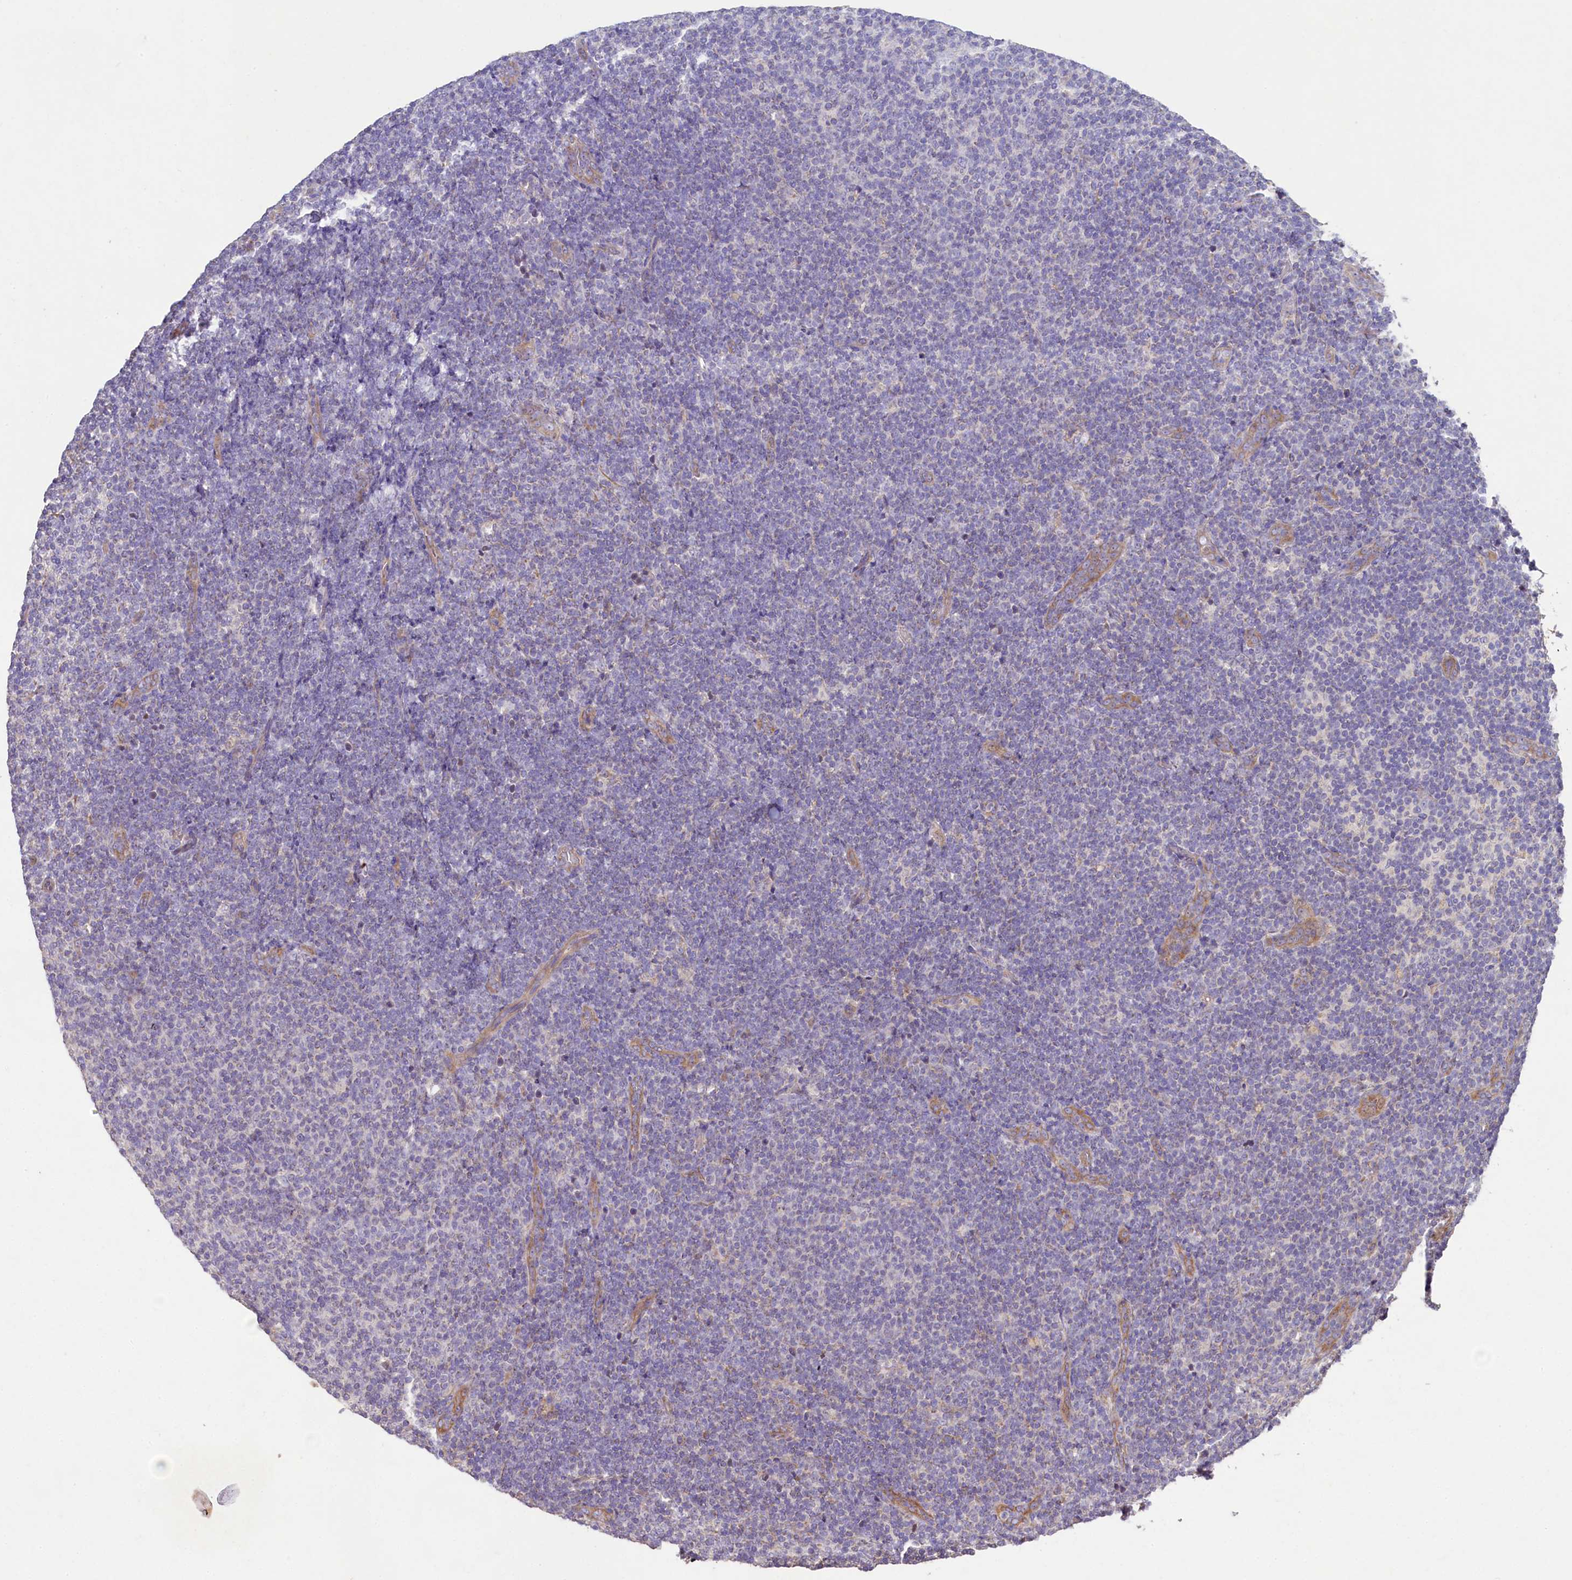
{"staining": {"intensity": "negative", "quantity": "none", "location": "none"}, "tissue": "lymphoma", "cell_type": "Tumor cells", "image_type": "cancer", "snomed": [{"axis": "morphology", "description": "Malignant lymphoma, non-Hodgkin's type, Low grade"}, {"axis": "topography", "description": "Lymph node"}], "caption": "DAB (3,3'-diaminobenzidine) immunohistochemical staining of low-grade malignant lymphoma, non-Hodgkin's type exhibits no significant positivity in tumor cells. (DAB immunohistochemistry (IHC) visualized using brightfield microscopy, high magnification).", "gene": "FXYD6", "patient": {"sex": "male", "age": 66}}